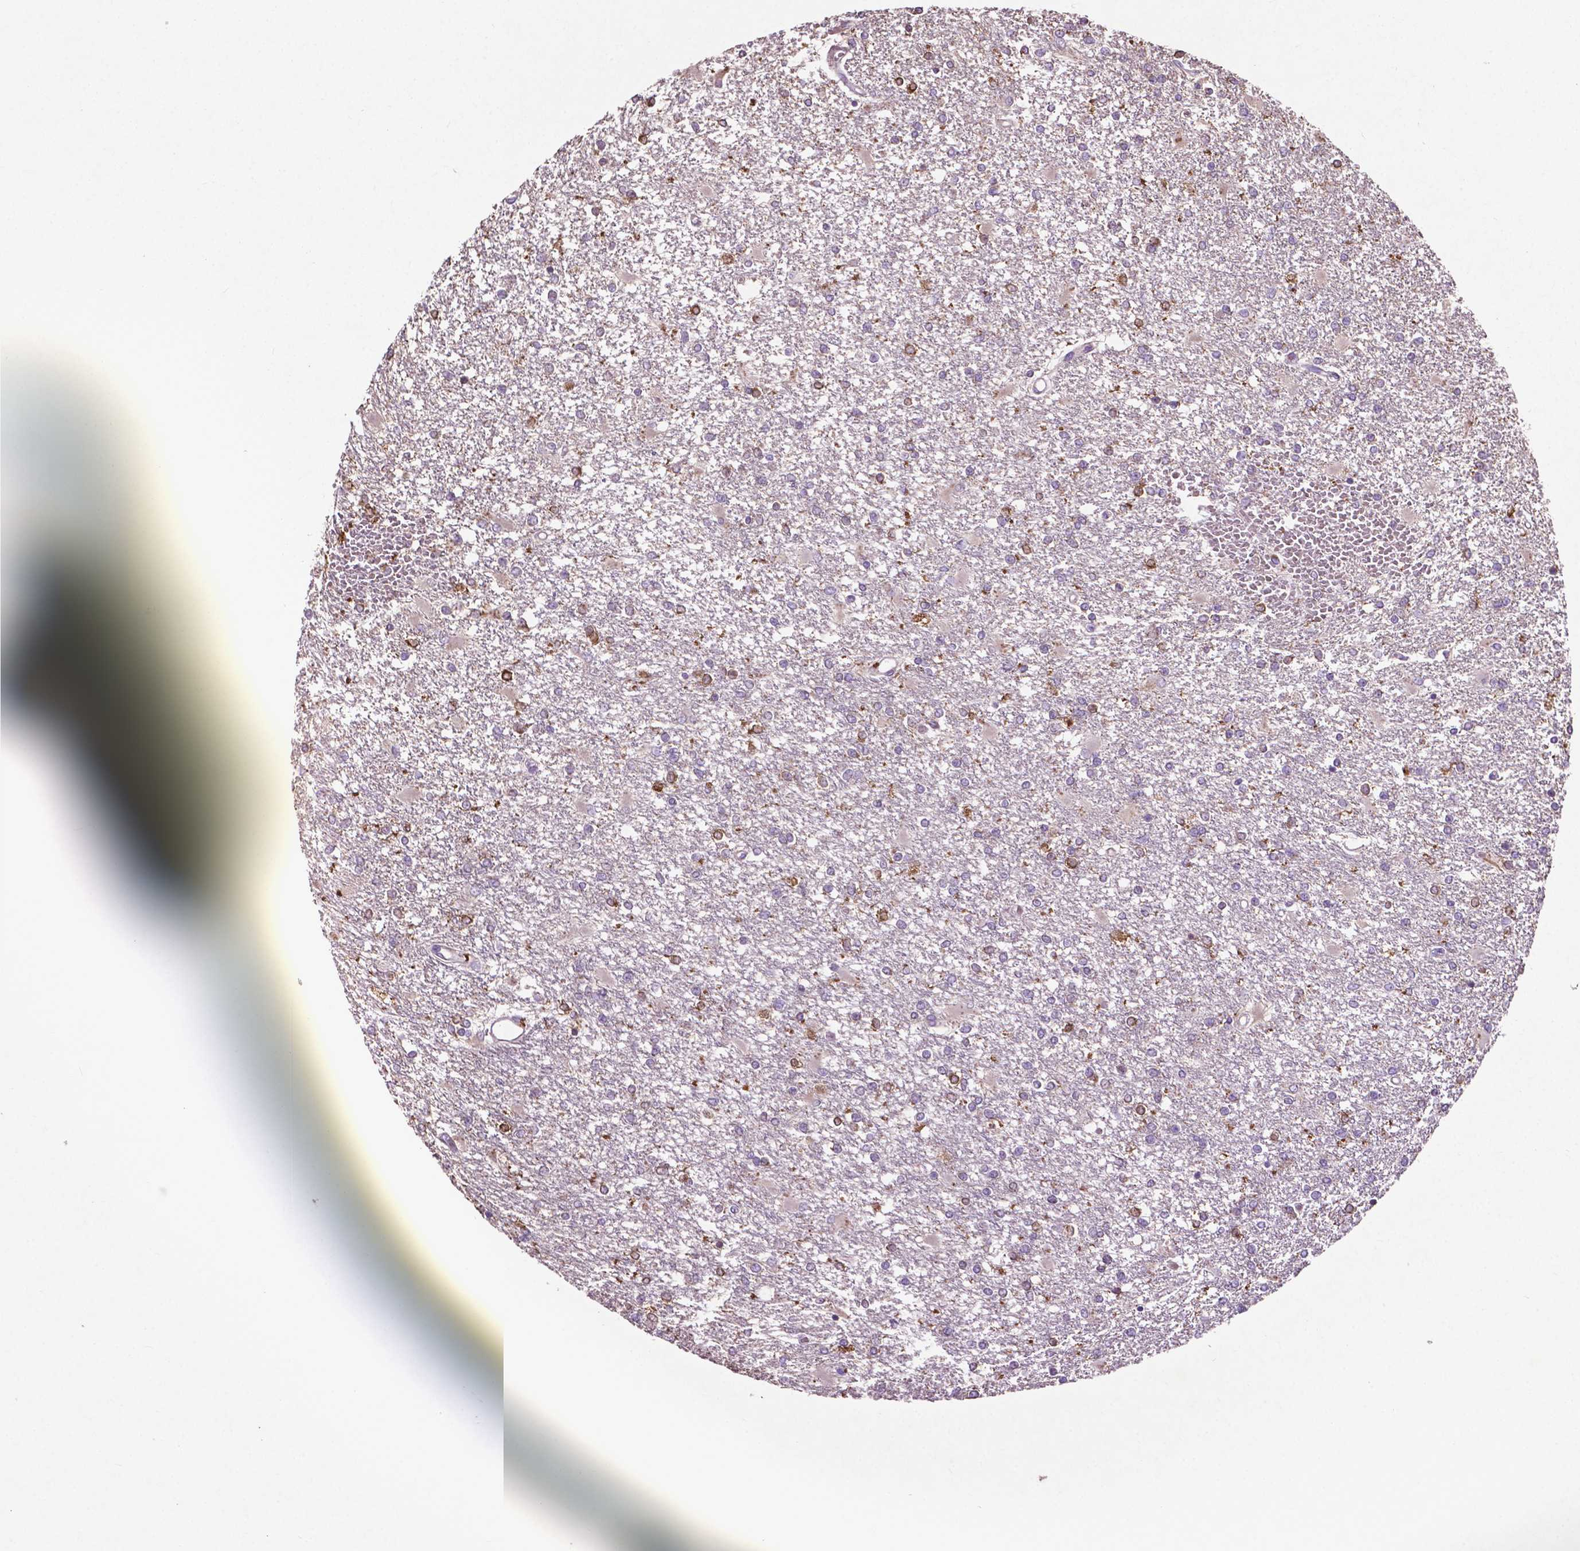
{"staining": {"intensity": "strong", "quantity": "<25%", "location": "cytoplasmic/membranous"}, "tissue": "glioma", "cell_type": "Tumor cells", "image_type": "cancer", "snomed": [{"axis": "morphology", "description": "Glioma, malignant, High grade"}, {"axis": "topography", "description": "Cerebral cortex"}], "caption": "Malignant glioma (high-grade) stained for a protein reveals strong cytoplasmic/membranous positivity in tumor cells.", "gene": "MBTPS1", "patient": {"sex": "male", "age": 79}}